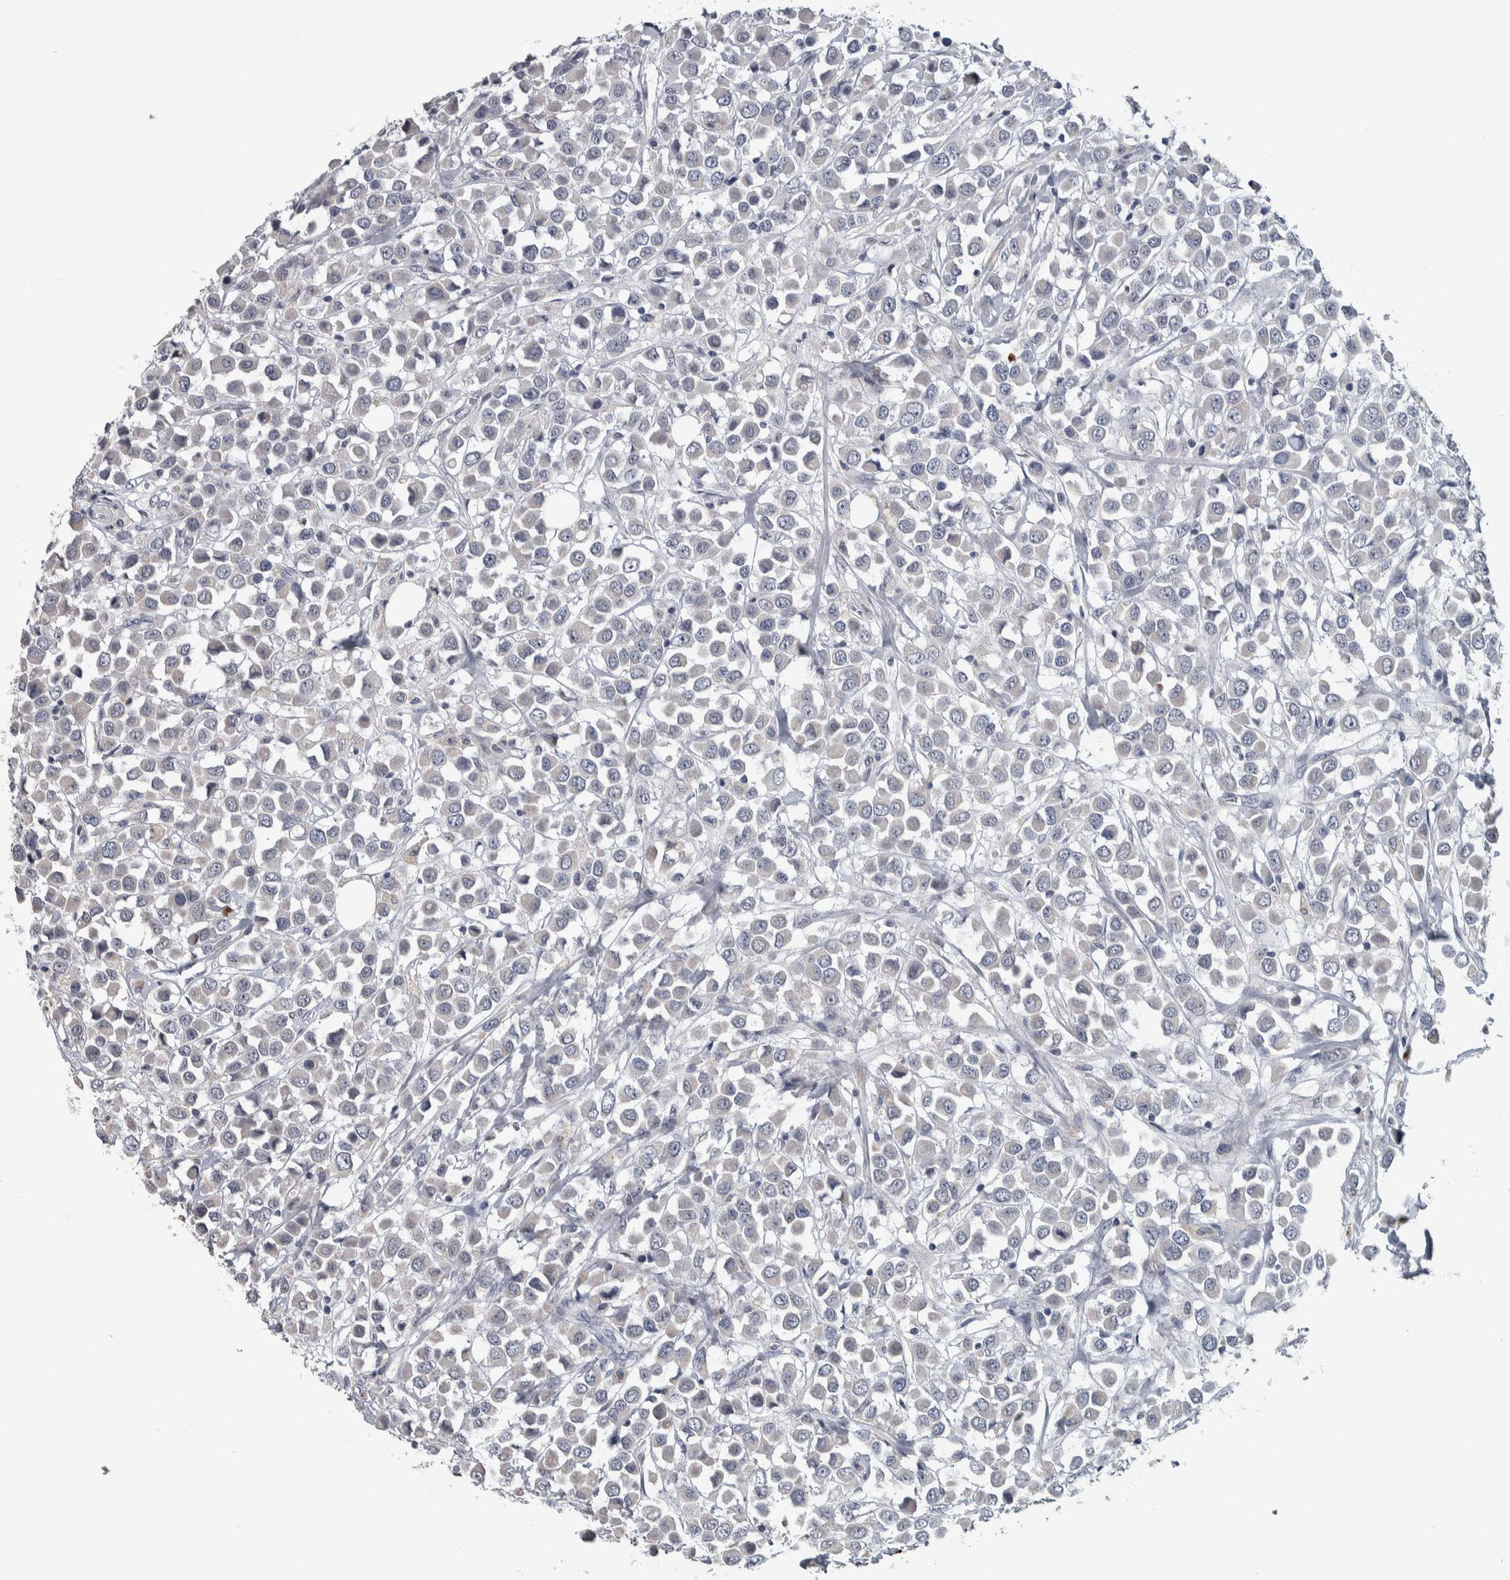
{"staining": {"intensity": "negative", "quantity": "none", "location": "none"}, "tissue": "breast cancer", "cell_type": "Tumor cells", "image_type": "cancer", "snomed": [{"axis": "morphology", "description": "Duct carcinoma"}, {"axis": "topography", "description": "Breast"}], "caption": "An immunohistochemistry (IHC) micrograph of breast cancer (infiltrating ductal carcinoma) is shown. There is no staining in tumor cells of breast cancer (infiltrating ductal carcinoma). The staining was performed using DAB to visualize the protein expression in brown, while the nuclei were stained in blue with hematoxylin (Magnification: 20x).", "gene": "CAVIN4", "patient": {"sex": "female", "age": 61}}